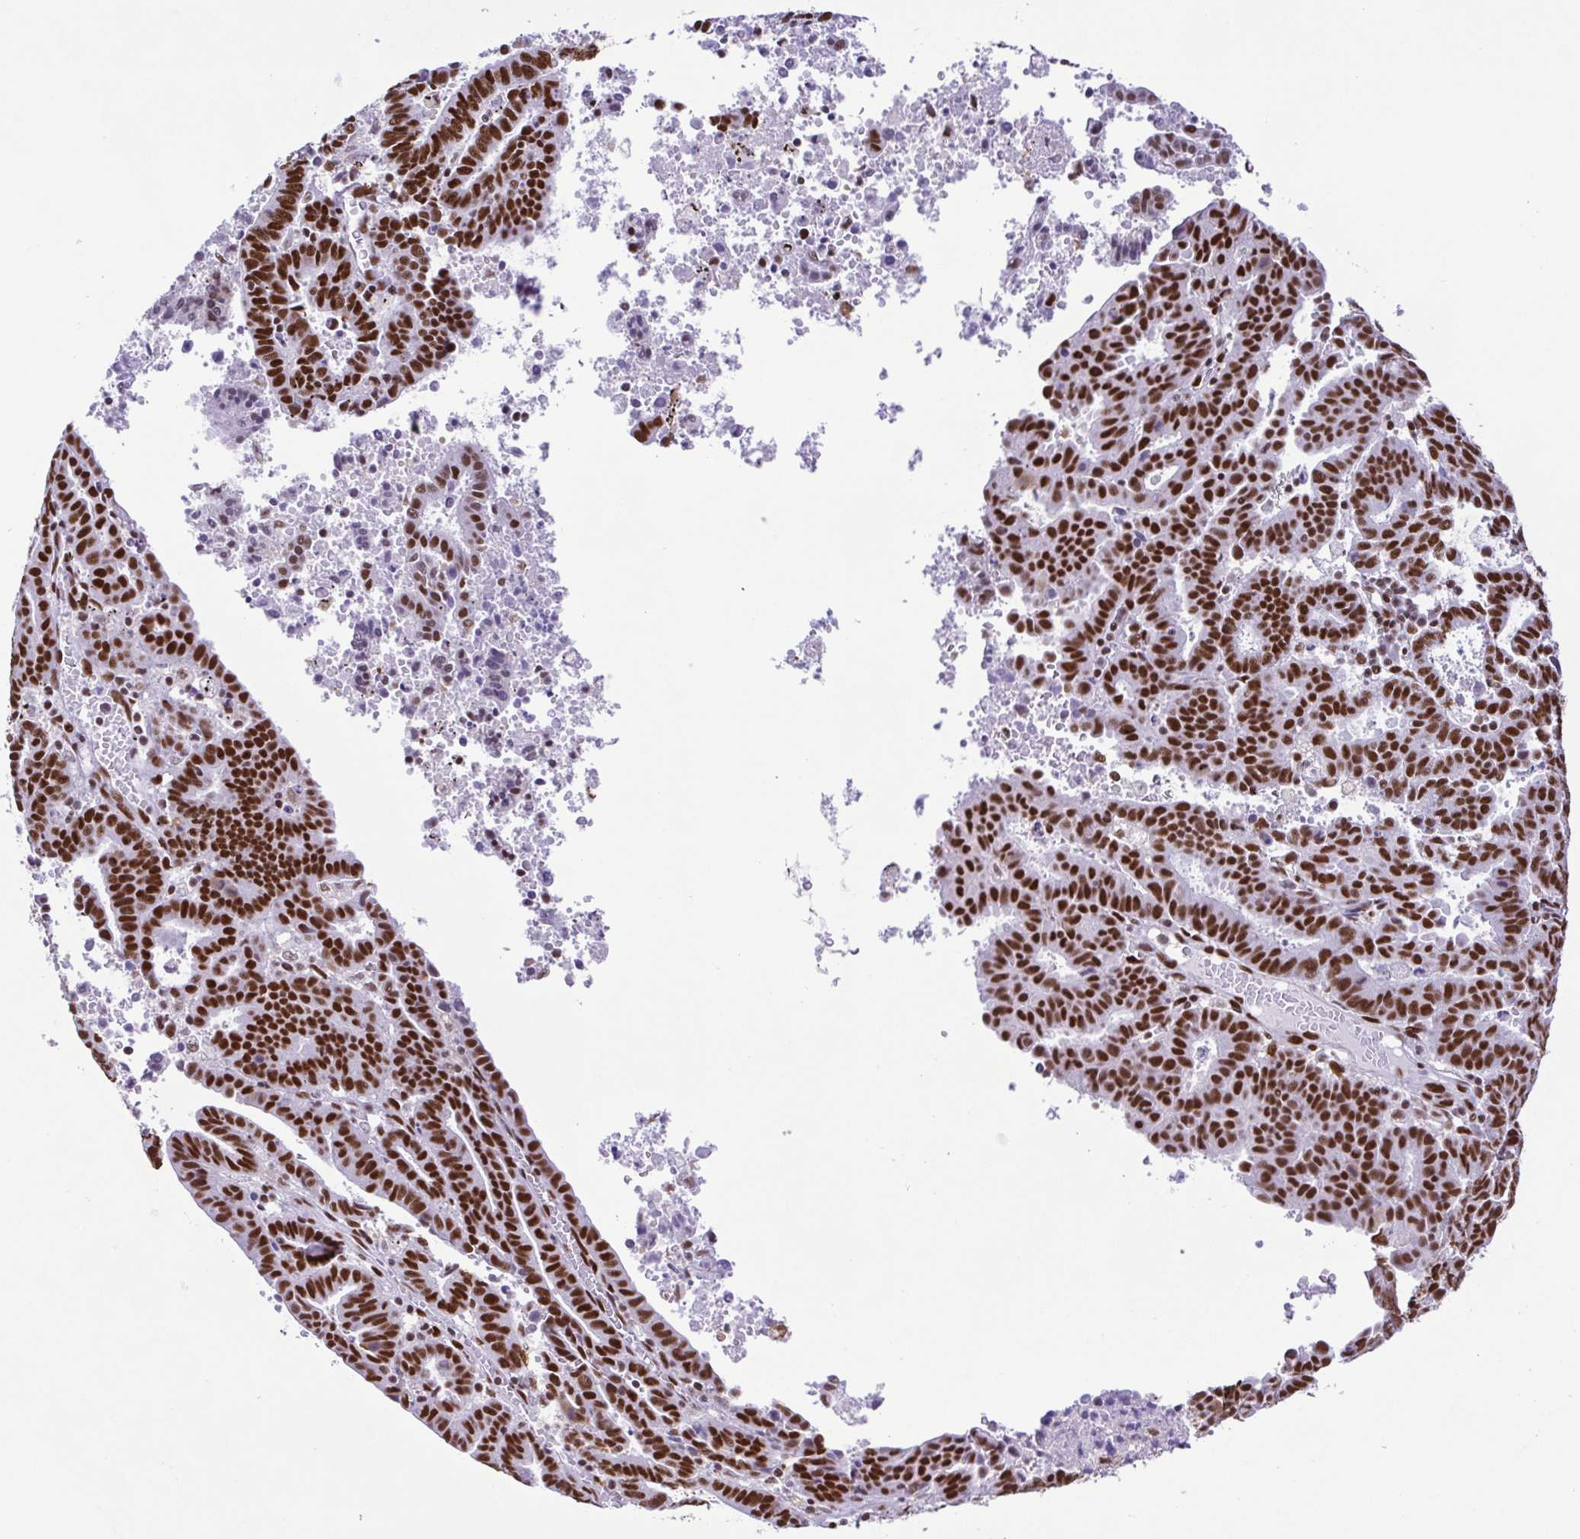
{"staining": {"intensity": "strong", "quantity": ">75%", "location": "nuclear"}, "tissue": "endometrial cancer", "cell_type": "Tumor cells", "image_type": "cancer", "snomed": [{"axis": "morphology", "description": "Adenocarcinoma, NOS"}, {"axis": "topography", "description": "Uterus"}], "caption": "Endometrial adenocarcinoma was stained to show a protein in brown. There is high levels of strong nuclear staining in about >75% of tumor cells.", "gene": "TRIM28", "patient": {"sex": "female", "age": 83}}